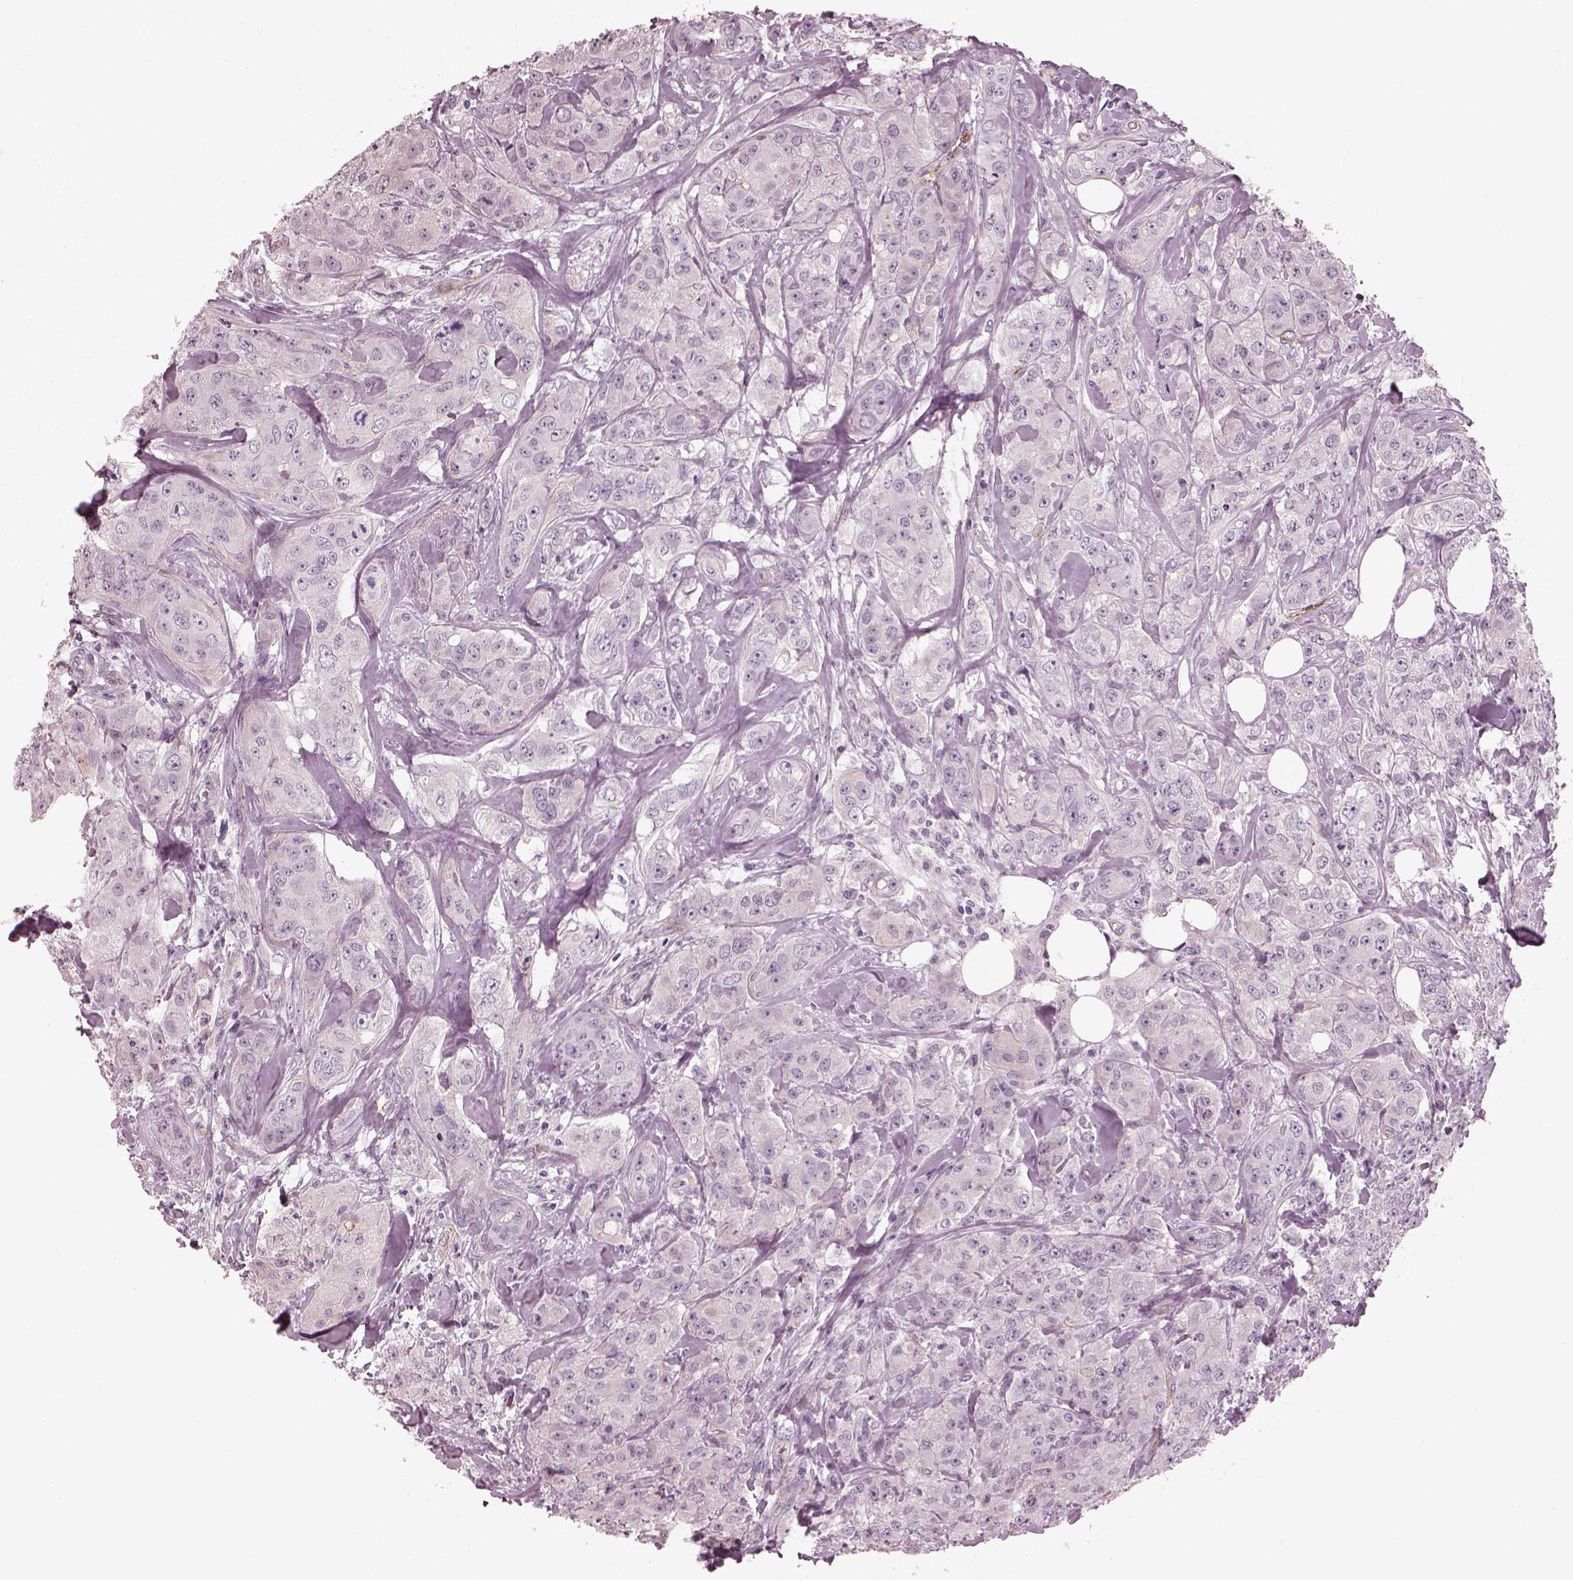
{"staining": {"intensity": "negative", "quantity": "none", "location": "none"}, "tissue": "breast cancer", "cell_type": "Tumor cells", "image_type": "cancer", "snomed": [{"axis": "morphology", "description": "Duct carcinoma"}, {"axis": "topography", "description": "Breast"}], "caption": "DAB (3,3'-diaminobenzidine) immunohistochemical staining of breast cancer (intraductal carcinoma) reveals no significant positivity in tumor cells.", "gene": "EIF4E1B", "patient": {"sex": "female", "age": 43}}